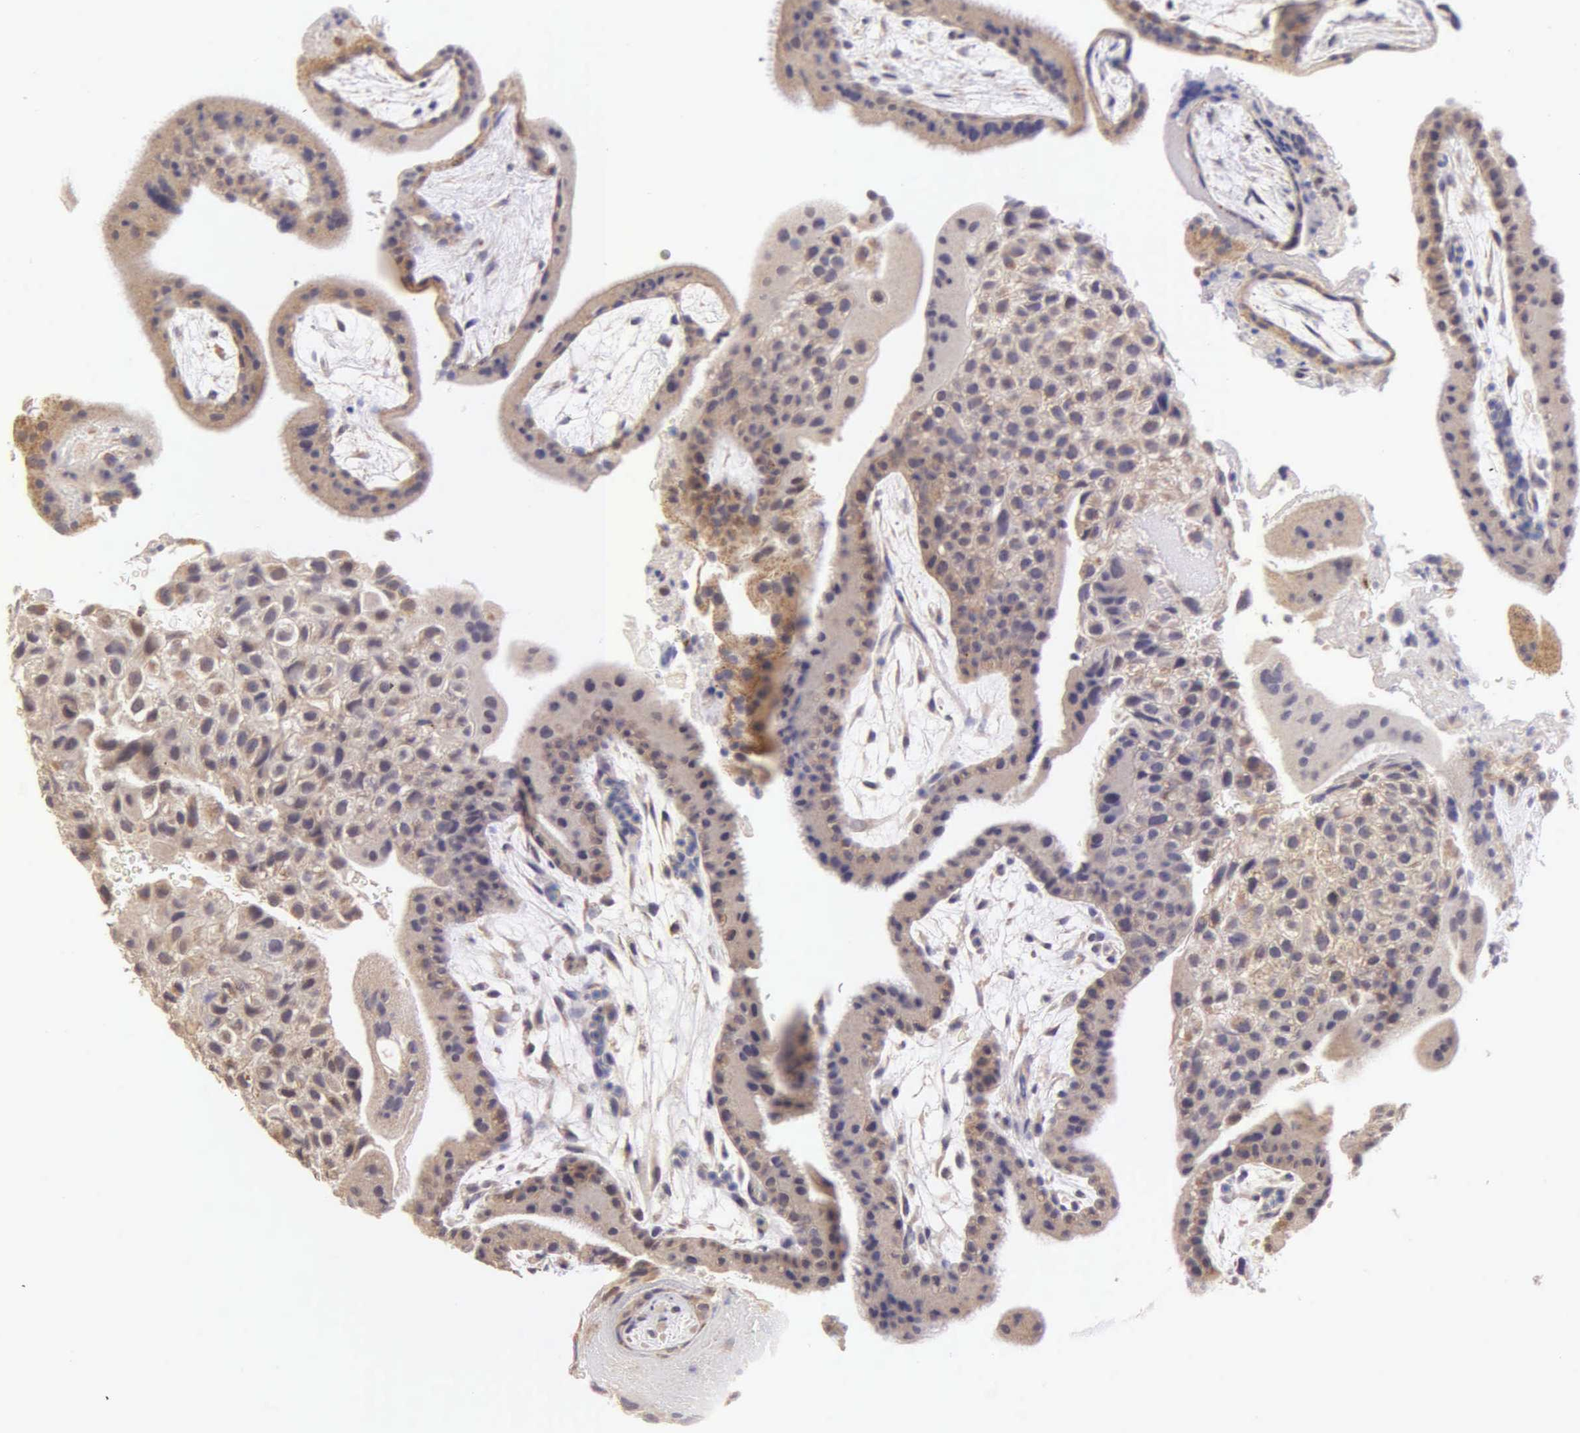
{"staining": {"intensity": "weak", "quantity": "25%-75%", "location": "cytoplasmic/membranous"}, "tissue": "placenta", "cell_type": "Decidual cells", "image_type": "normal", "snomed": [{"axis": "morphology", "description": "Normal tissue, NOS"}, {"axis": "topography", "description": "Placenta"}], "caption": "Protein positivity by immunohistochemistry shows weak cytoplasmic/membranous expression in approximately 25%-75% of decidual cells in normal placenta. (brown staining indicates protein expression, while blue staining denotes nuclei).", "gene": "ESR1", "patient": {"sex": "female", "age": 19}}